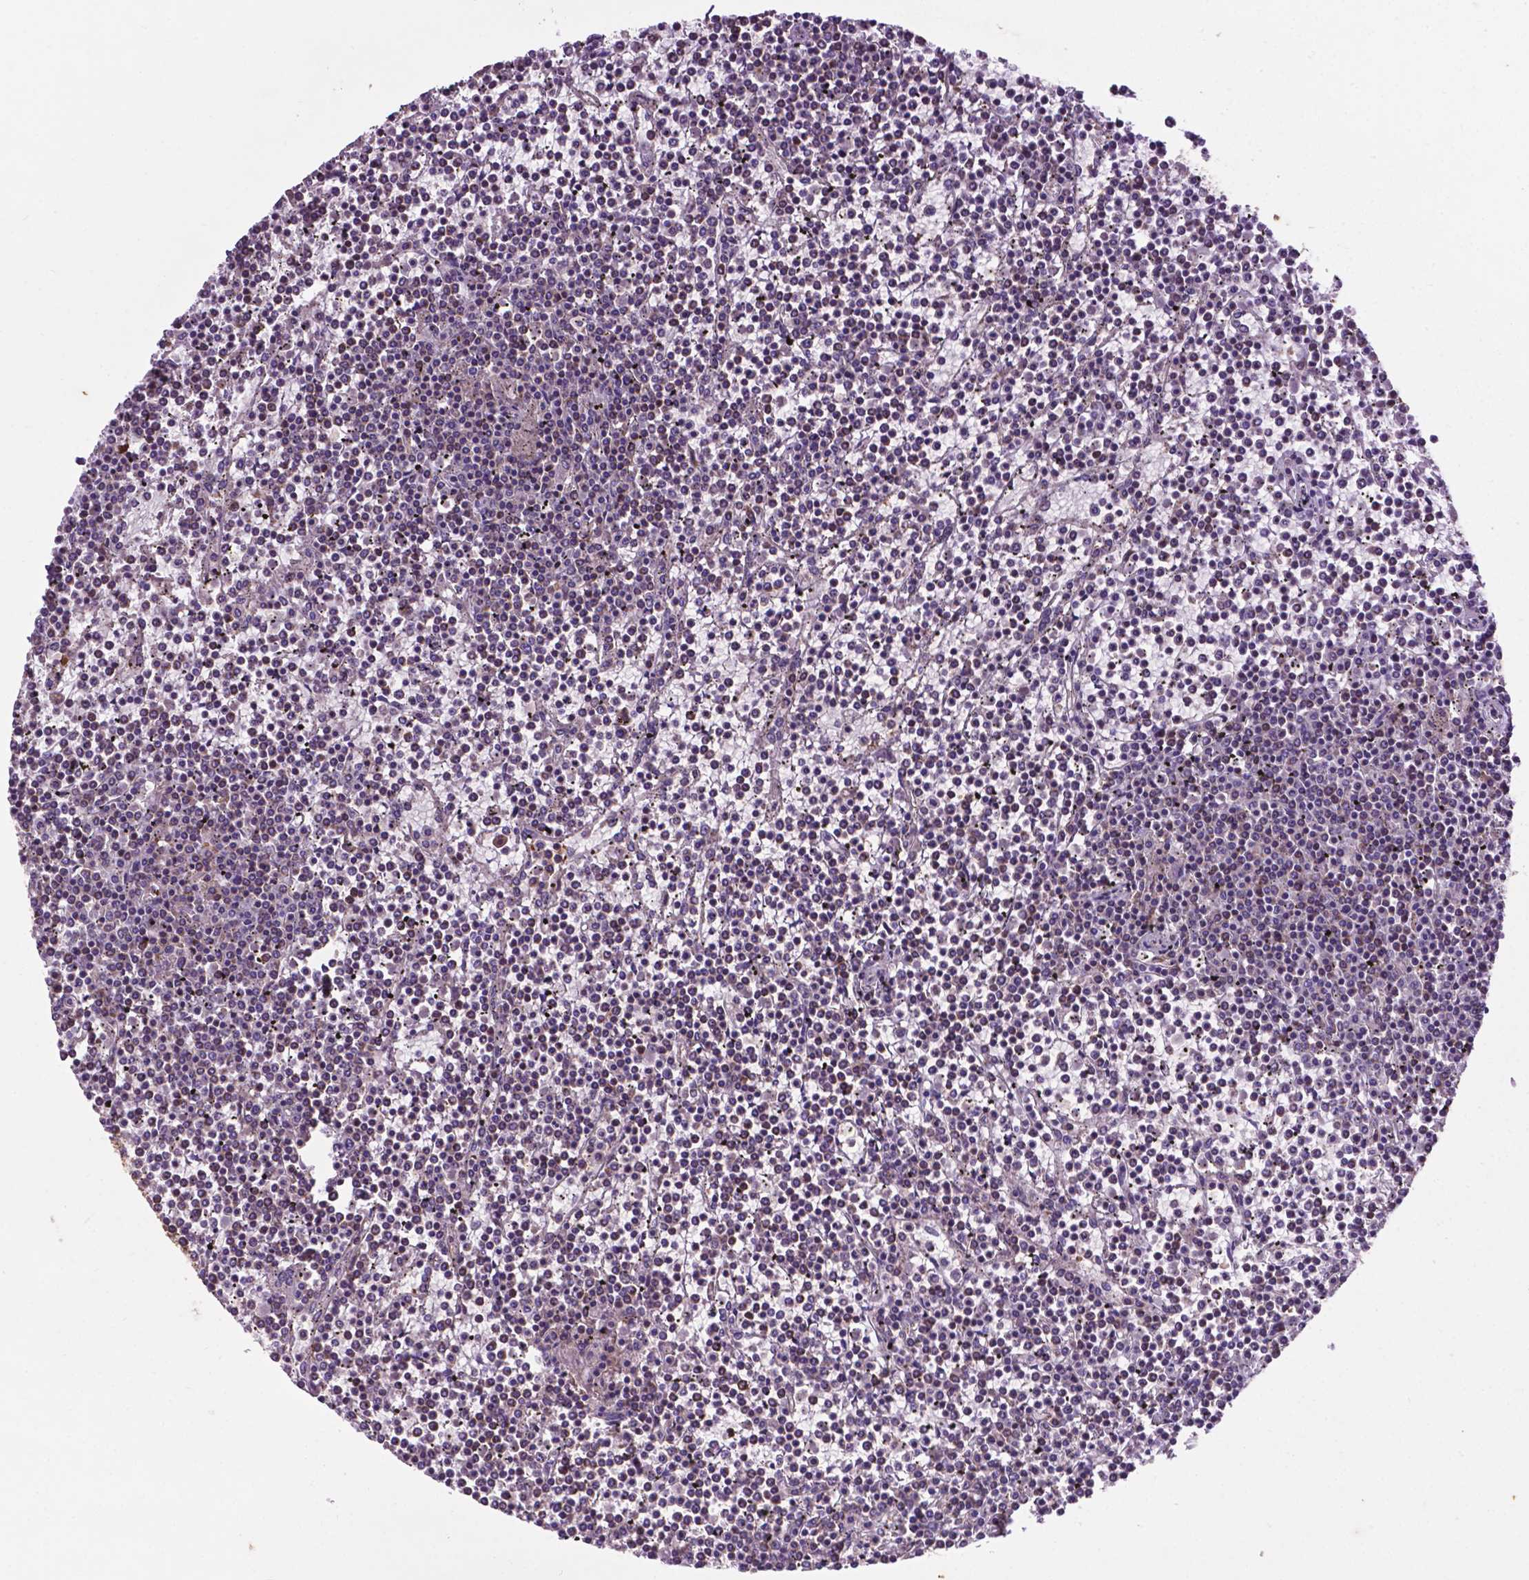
{"staining": {"intensity": "negative", "quantity": "none", "location": "none"}, "tissue": "lymphoma", "cell_type": "Tumor cells", "image_type": "cancer", "snomed": [{"axis": "morphology", "description": "Malignant lymphoma, non-Hodgkin's type, Low grade"}, {"axis": "topography", "description": "Spleen"}], "caption": "Low-grade malignant lymphoma, non-Hodgkin's type was stained to show a protein in brown. There is no significant expression in tumor cells.", "gene": "SPNS2", "patient": {"sex": "female", "age": 19}}